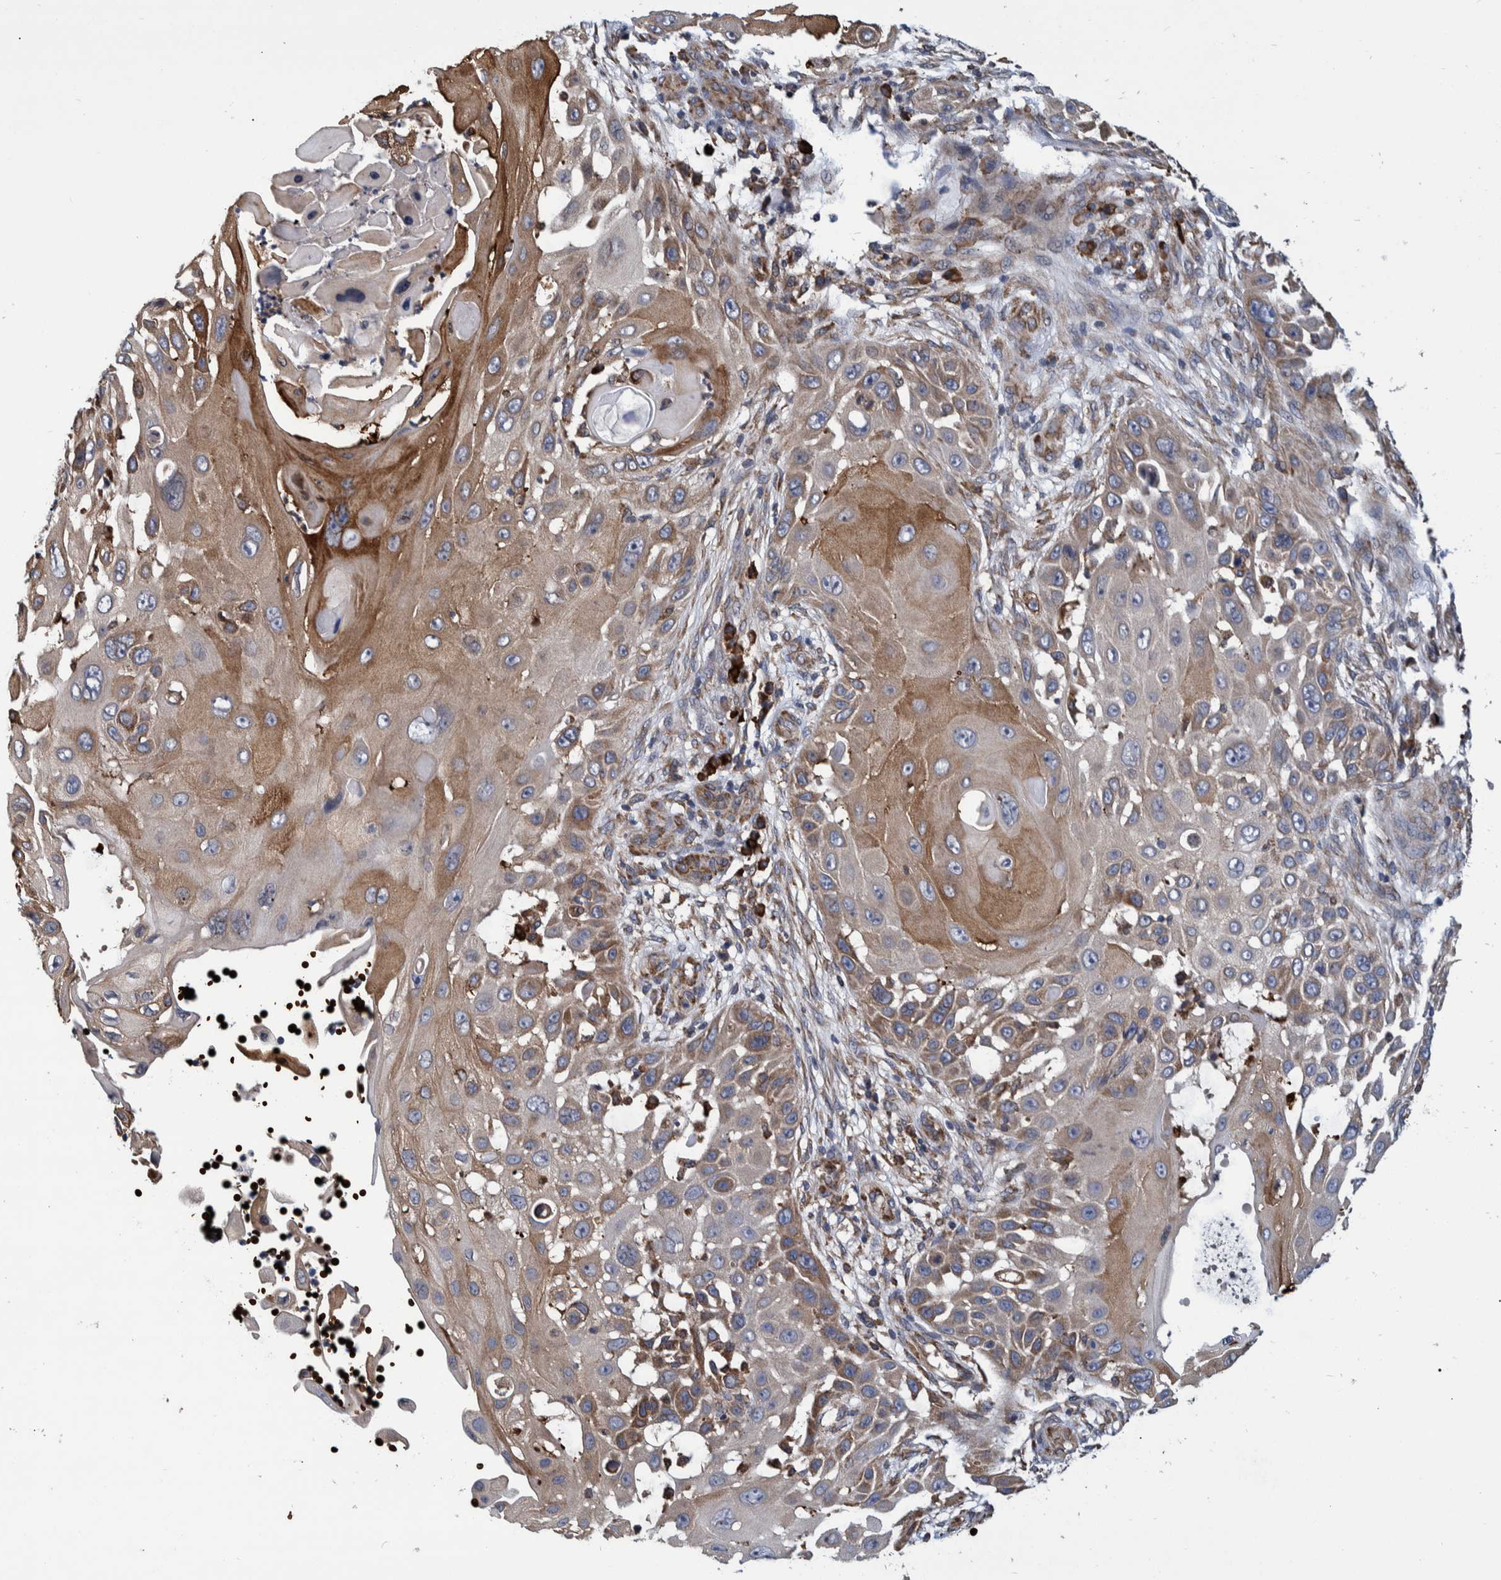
{"staining": {"intensity": "moderate", "quantity": ">75%", "location": "cytoplasmic/membranous"}, "tissue": "skin cancer", "cell_type": "Tumor cells", "image_type": "cancer", "snomed": [{"axis": "morphology", "description": "Squamous cell carcinoma, NOS"}, {"axis": "topography", "description": "Skin"}], "caption": "A medium amount of moderate cytoplasmic/membranous staining is present in about >75% of tumor cells in skin cancer tissue.", "gene": "SPAG5", "patient": {"sex": "female", "age": 44}}